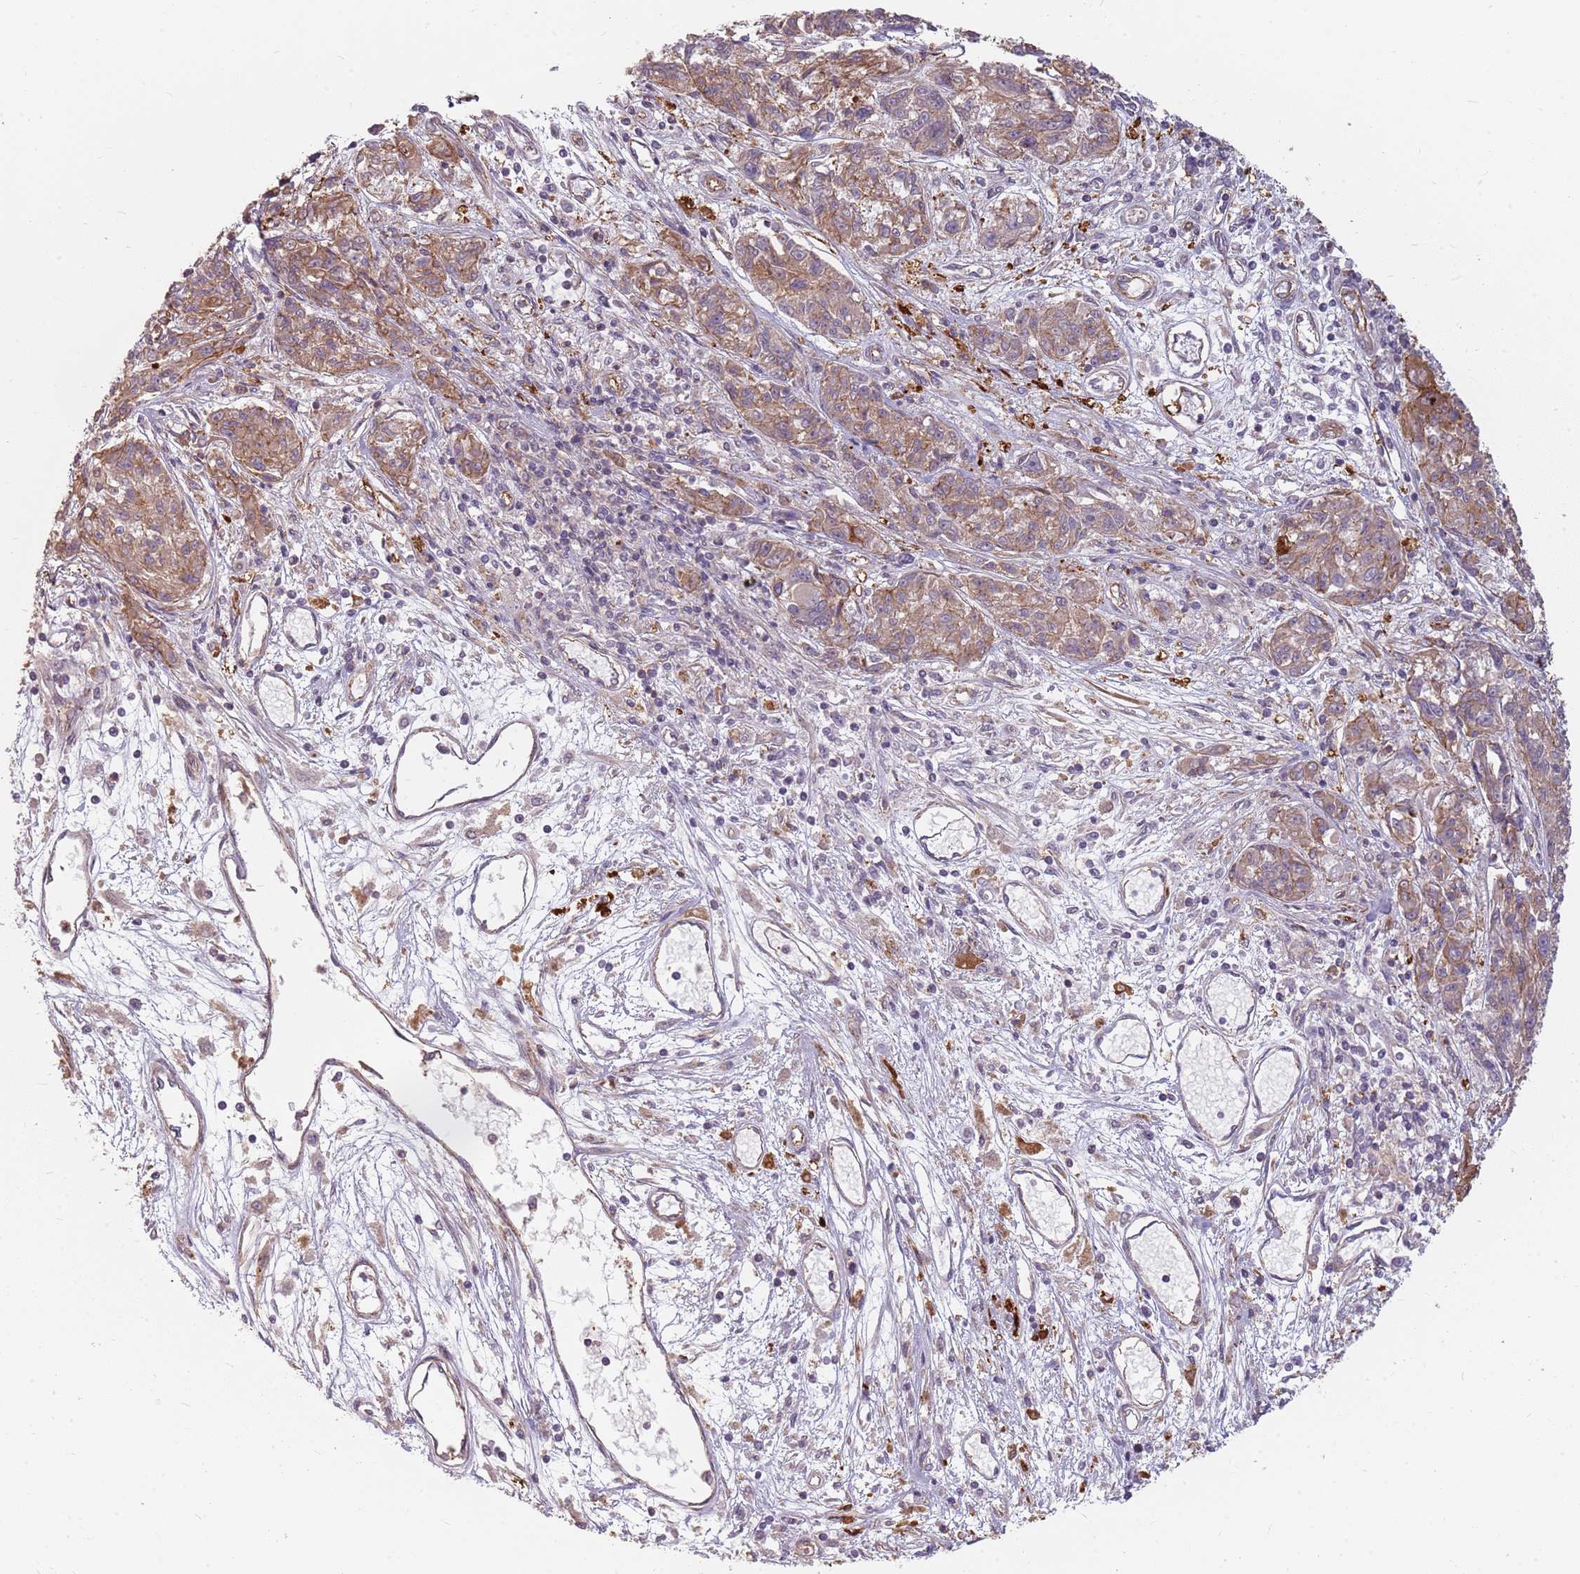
{"staining": {"intensity": "moderate", "quantity": "<25%", "location": "cytoplasmic/membranous"}, "tissue": "melanoma", "cell_type": "Tumor cells", "image_type": "cancer", "snomed": [{"axis": "morphology", "description": "Malignant melanoma, NOS"}, {"axis": "topography", "description": "Skin"}], "caption": "Melanoma tissue demonstrates moderate cytoplasmic/membranous staining in approximately <25% of tumor cells (Brightfield microscopy of DAB IHC at high magnification).", "gene": "PPP1R14C", "patient": {"sex": "male", "age": 53}}